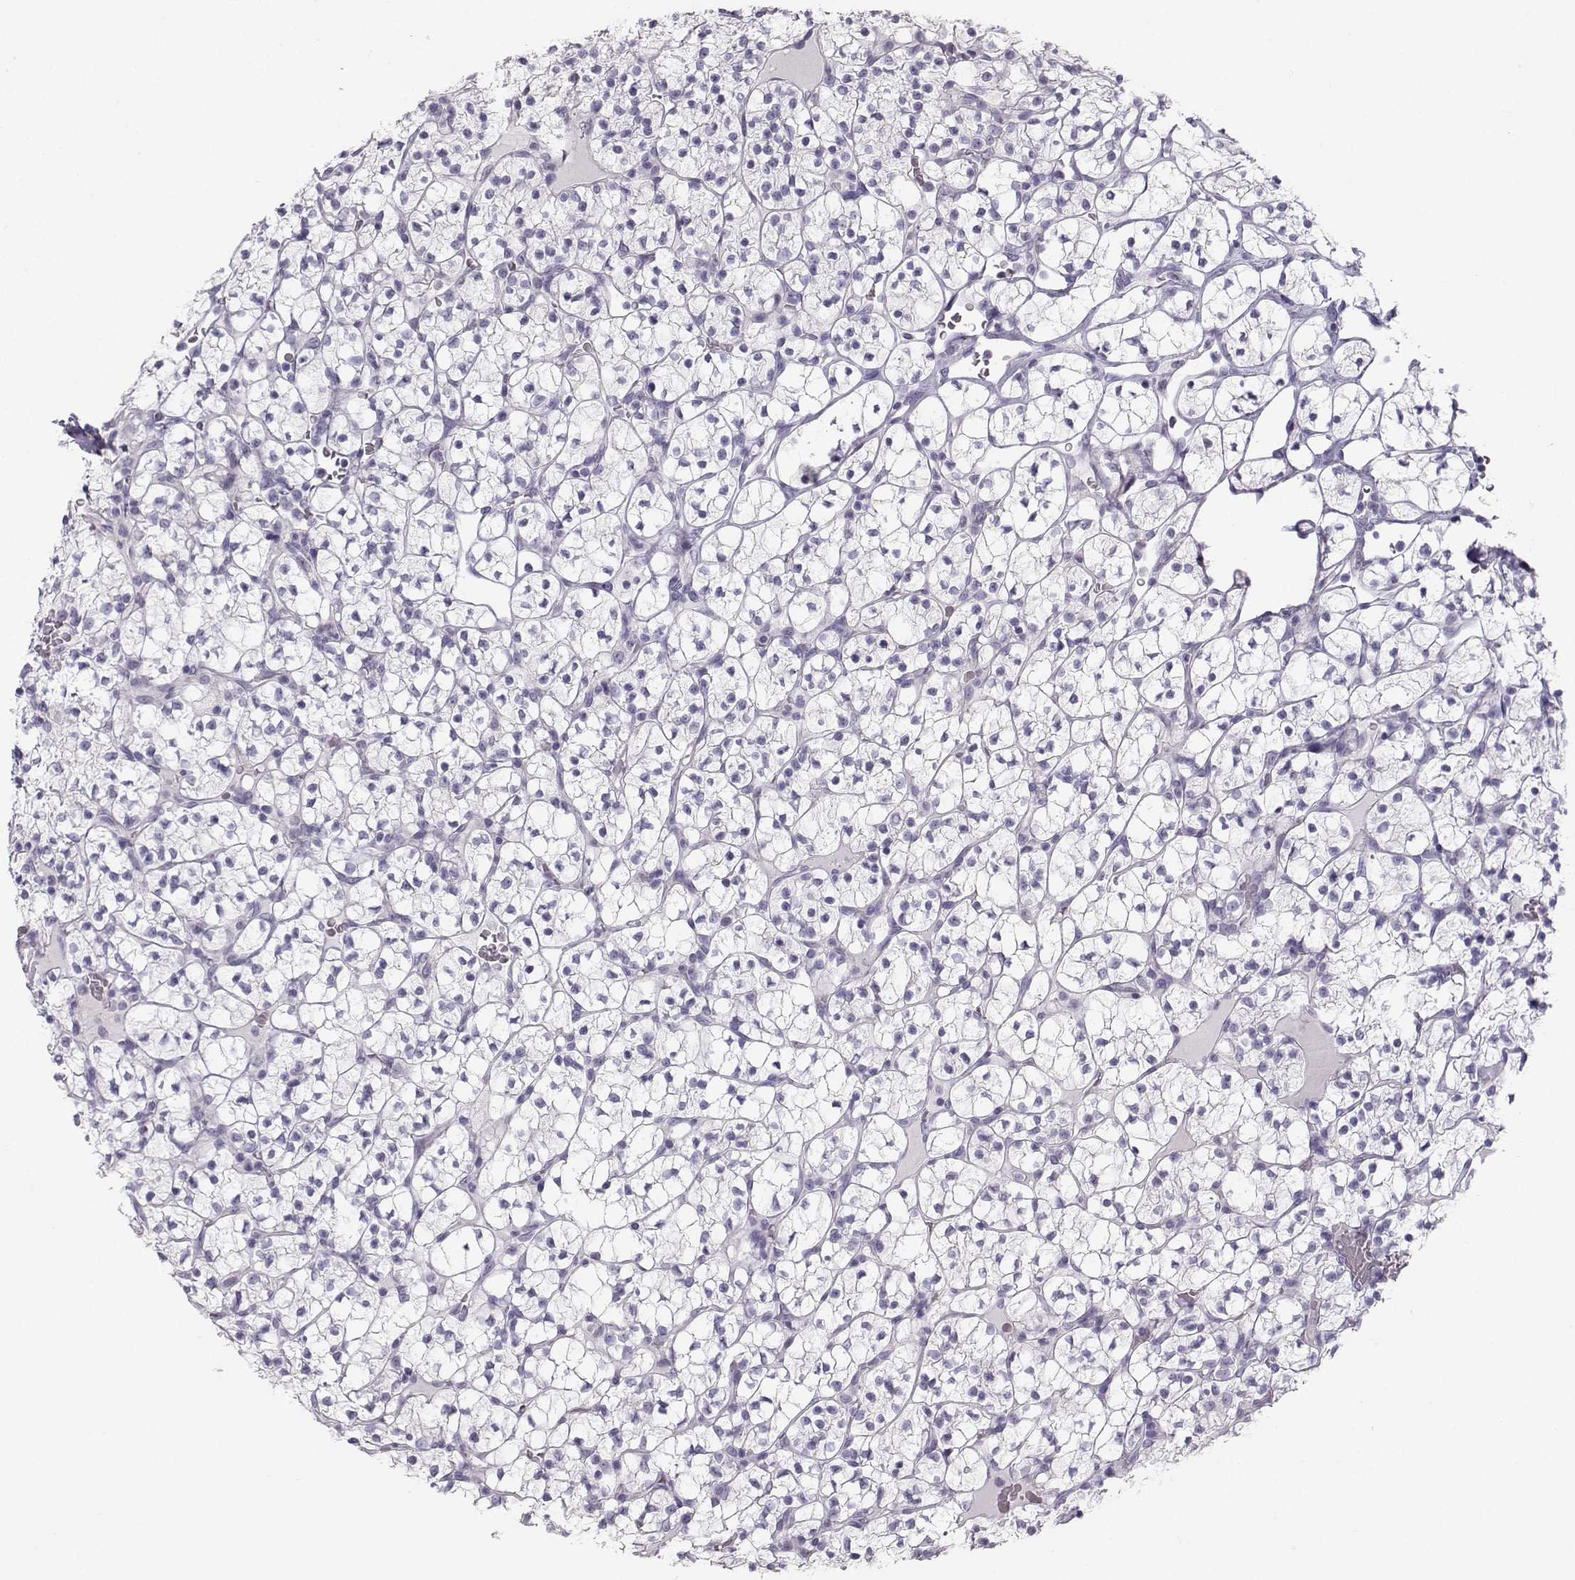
{"staining": {"intensity": "negative", "quantity": "none", "location": "none"}, "tissue": "renal cancer", "cell_type": "Tumor cells", "image_type": "cancer", "snomed": [{"axis": "morphology", "description": "Adenocarcinoma, NOS"}, {"axis": "topography", "description": "Kidney"}], "caption": "An image of human renal cancer is negative for staining in tumor cells. (Immunohistochemistry (ihc), brightfield microscopy, high magnification).", "gene": "CASR", "patient": {"sex": "female", "age": 89}}